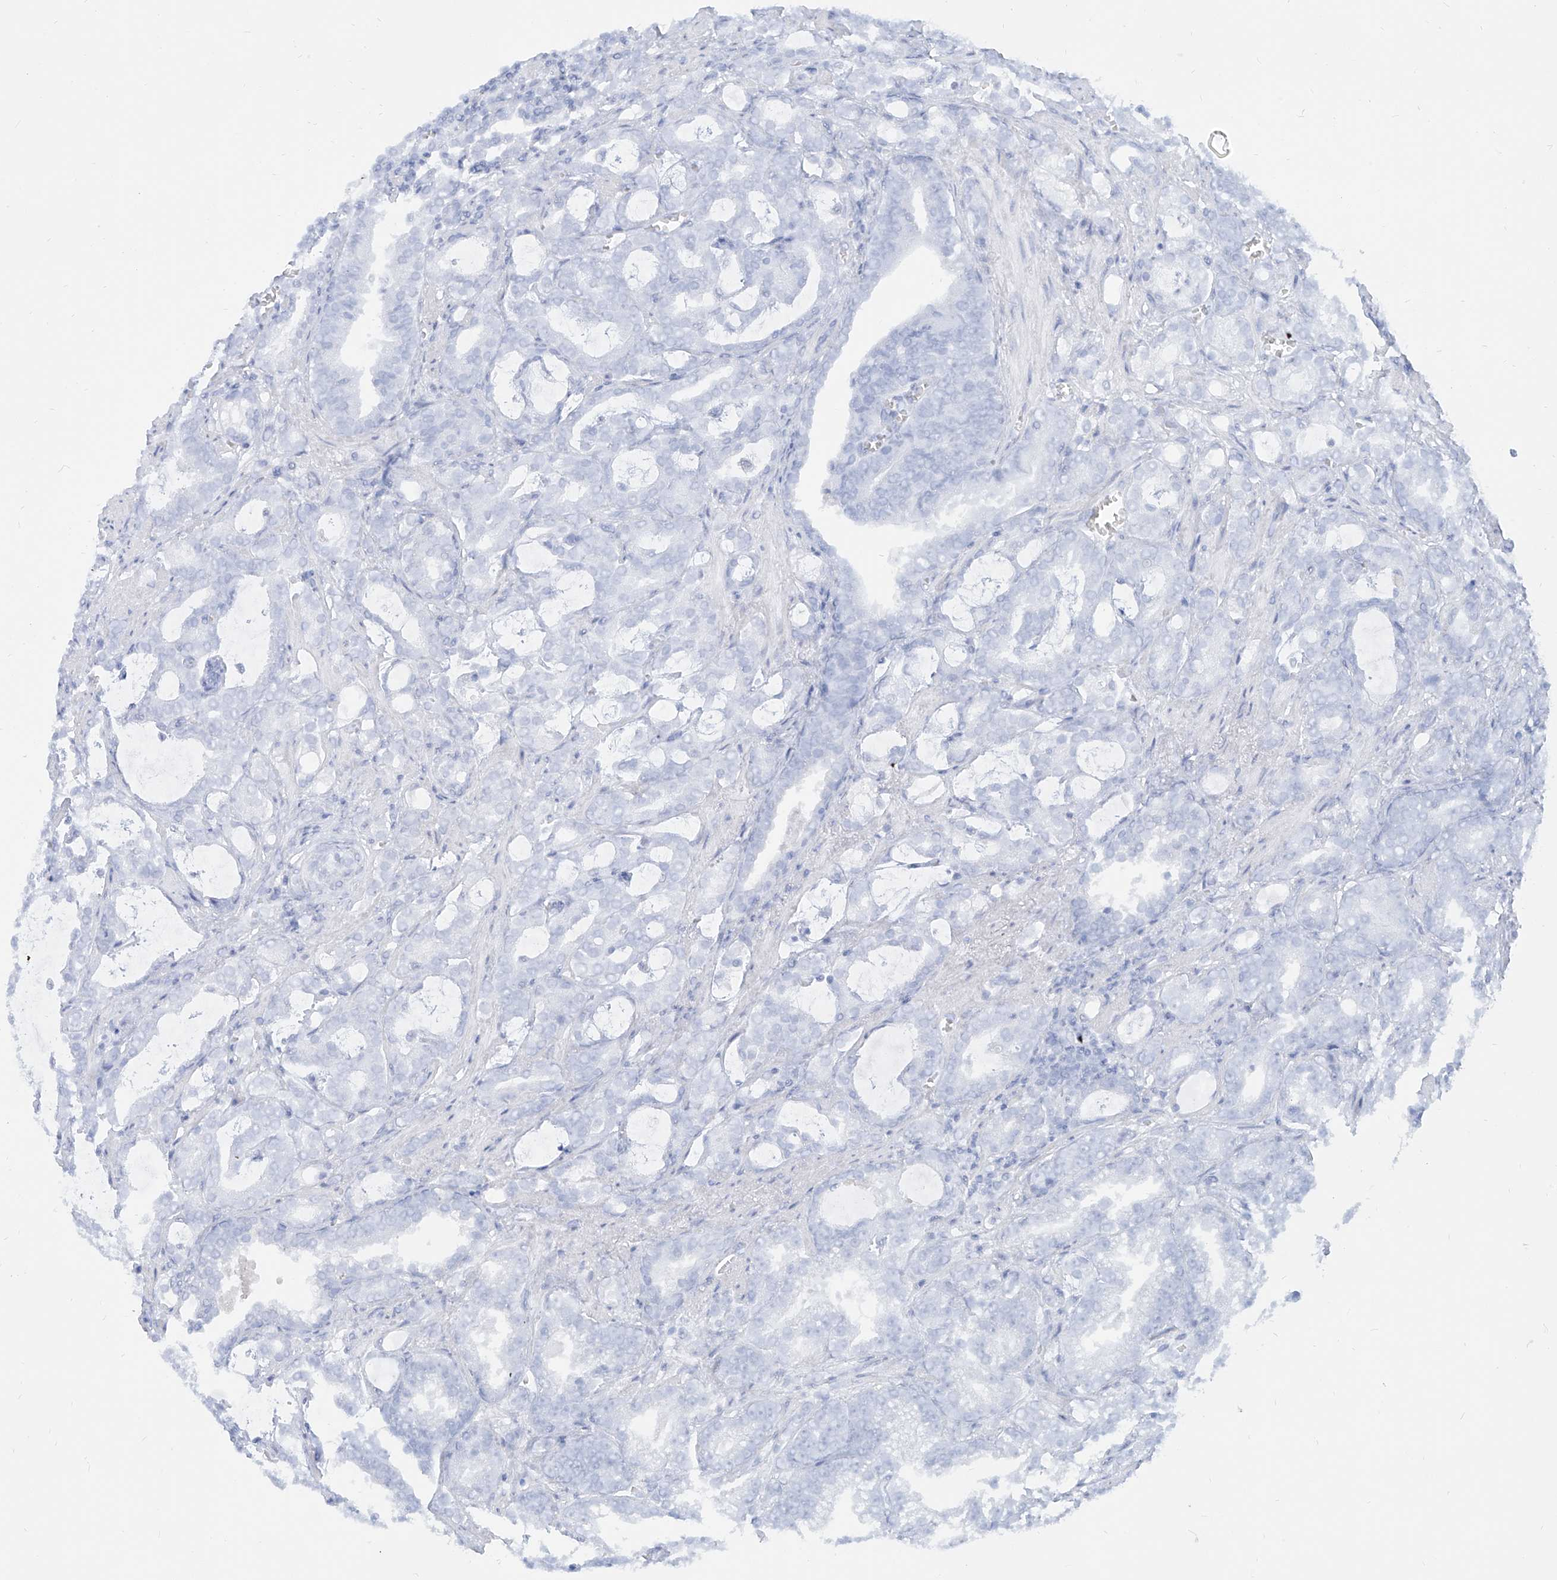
{"staining": {"intensity": "negative", "quantity": "none", "location": "none"}, "tissue": "prostate cancer", "cell_type": "Tumor cells", "image_type": "cancer", "snomed": [{"axis": "morphology", "description": "Adenocarcinoma, High grade"}, {"axis": "topography", "description": "Prostate and seminal vesicle, NOS"}], "caption": "This is a micrograph of immunohistochemistry (IHC) staining of prostate cancer, which shows no positivity in tumor cells.", "gene": "PDXK", "patient": {"sex": "male", "age": 67}}